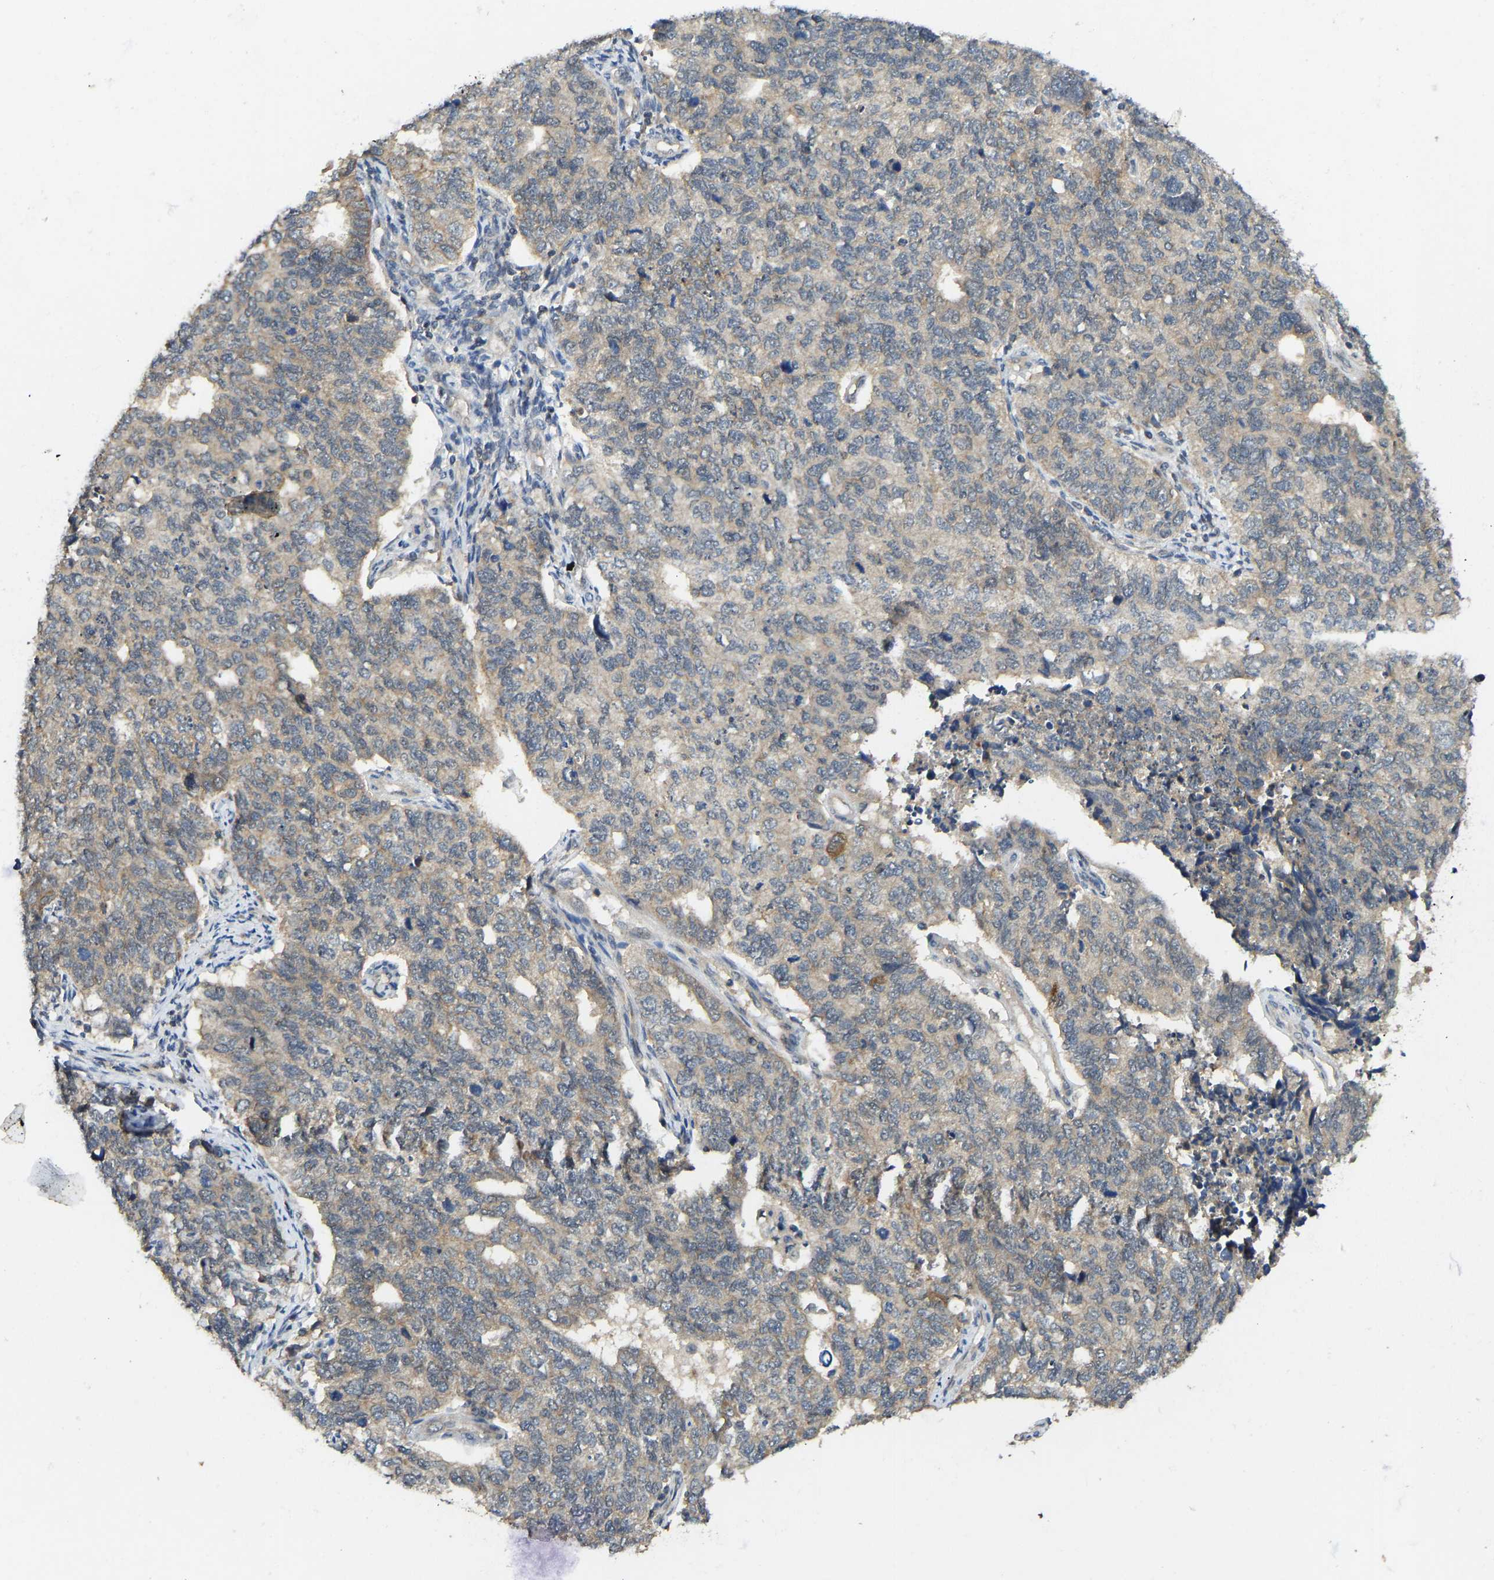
{"staining": {"intensity": "moderate", "quantity": "<25%", "location": "cytoplasmic/membranous"}, "tissue": "cervical cancer", "cell_type": "Tumor cells", "image_type": "cancer", "snomed": [{"axis": "morphology", "description": "Squamous cell carcinoma, NOS"}, {"axis": "topography", "description": "Cervix"}], "caption": "Human cervical cancer stained with a brown dye exhibits moderate cytoplasmic/membranous positive expression in about <25% of tumor cells.", "gene": "NDRG3", "patient": {"sex": "female", "age": 63}}